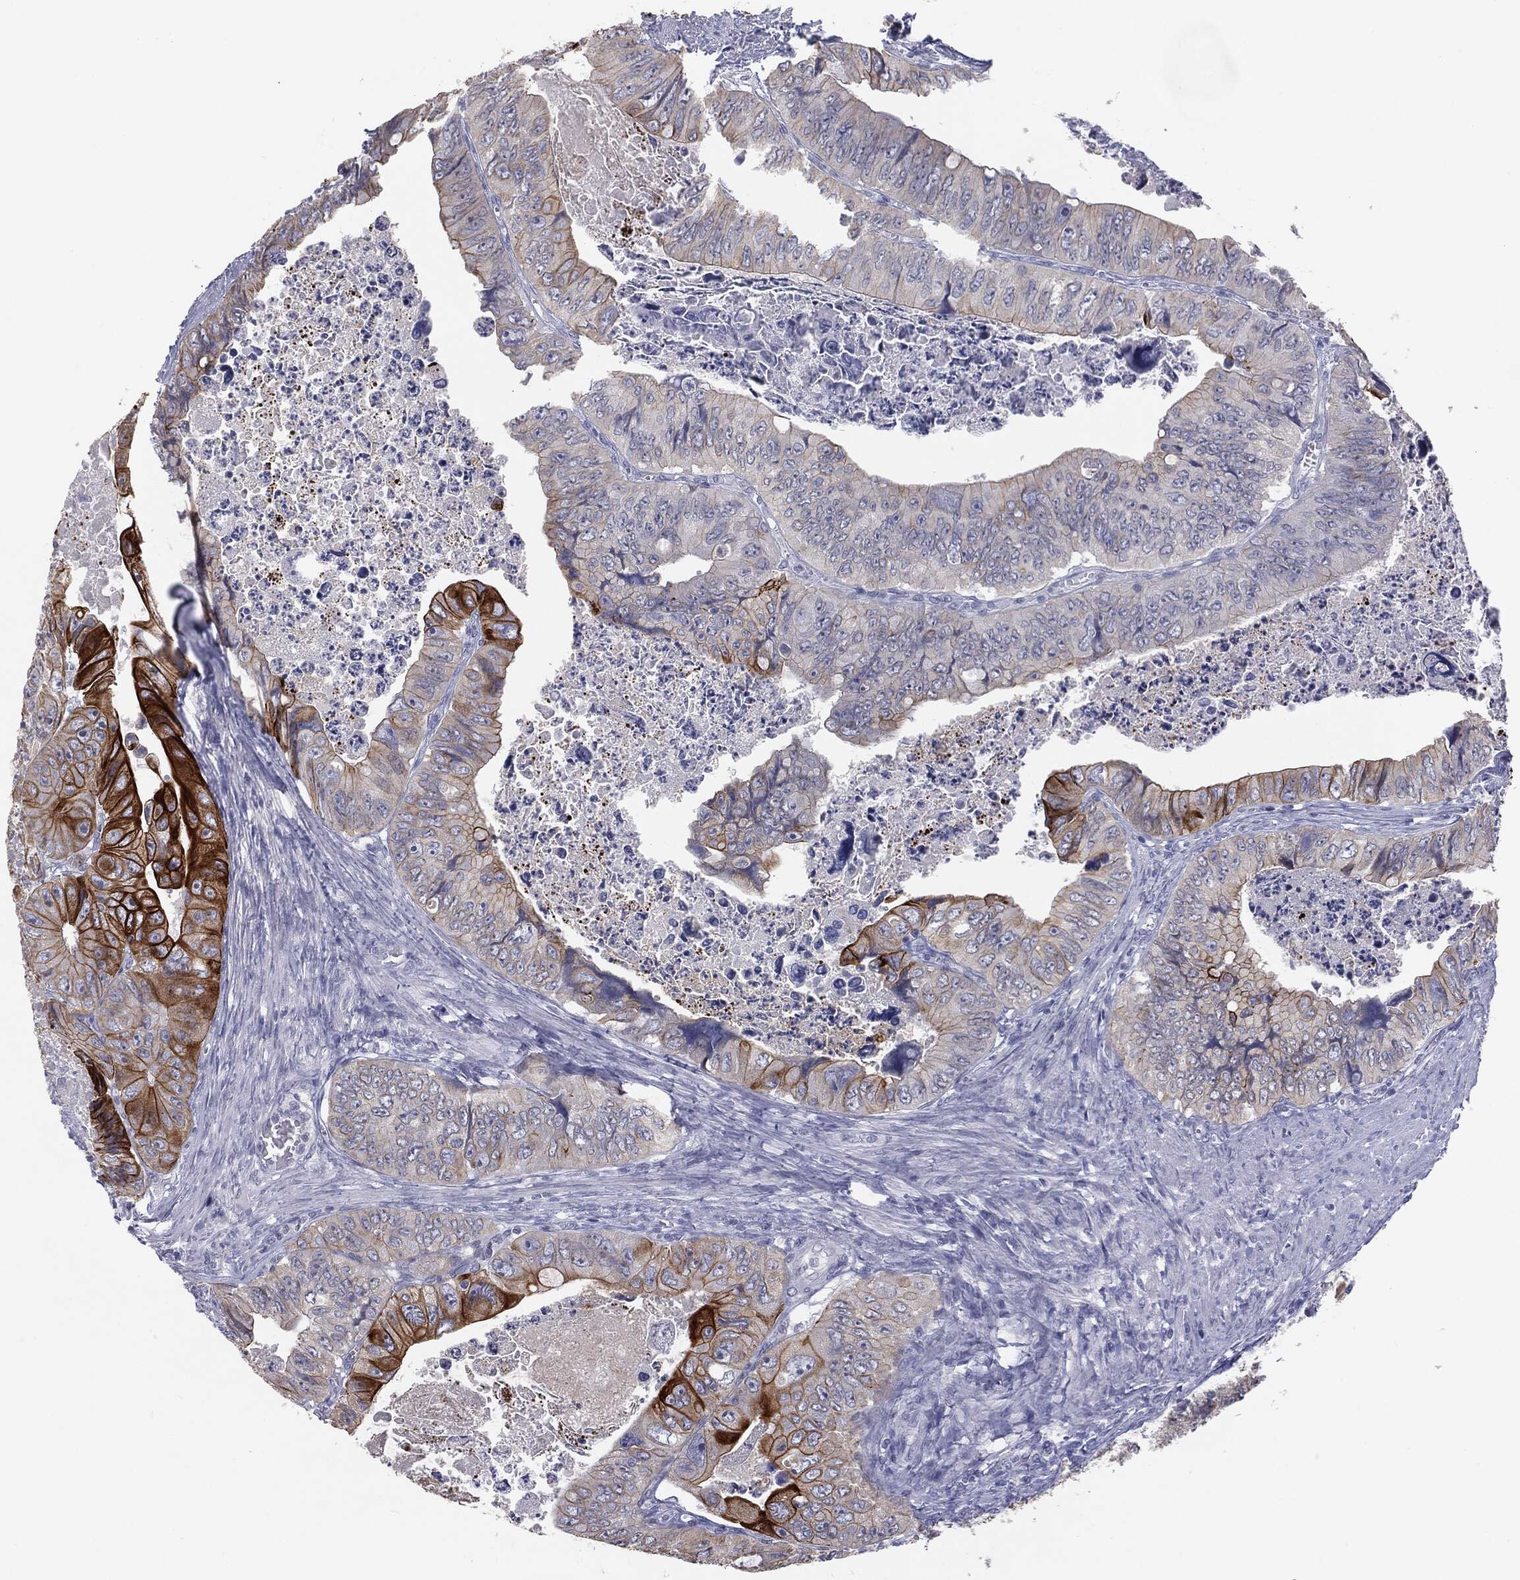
{"staining": {"intensity": "strong", "quantity": "<25%", "location": "cytoplasmic/membranous"}, "tissue": "colorectal cancer", "cell_type": "Tumor cells", "image_type": "cancer", "snomed": [{"axis": "morphology", "description": "Adenocarcinoma, NOS"}, {"axis": "topography", "description": "Colon"}], "caption": "Immunohistochemistry (IHC) (DAB (3,3'-diaminobenzidine)) staining of human colorectal adenocarcinoma demonstrates strong cytoplasmic/membranous protein positivity in approximately <25% of tumor cells.", "gene": "MUC1", "patient": {"sex": "female", "age": 84}}